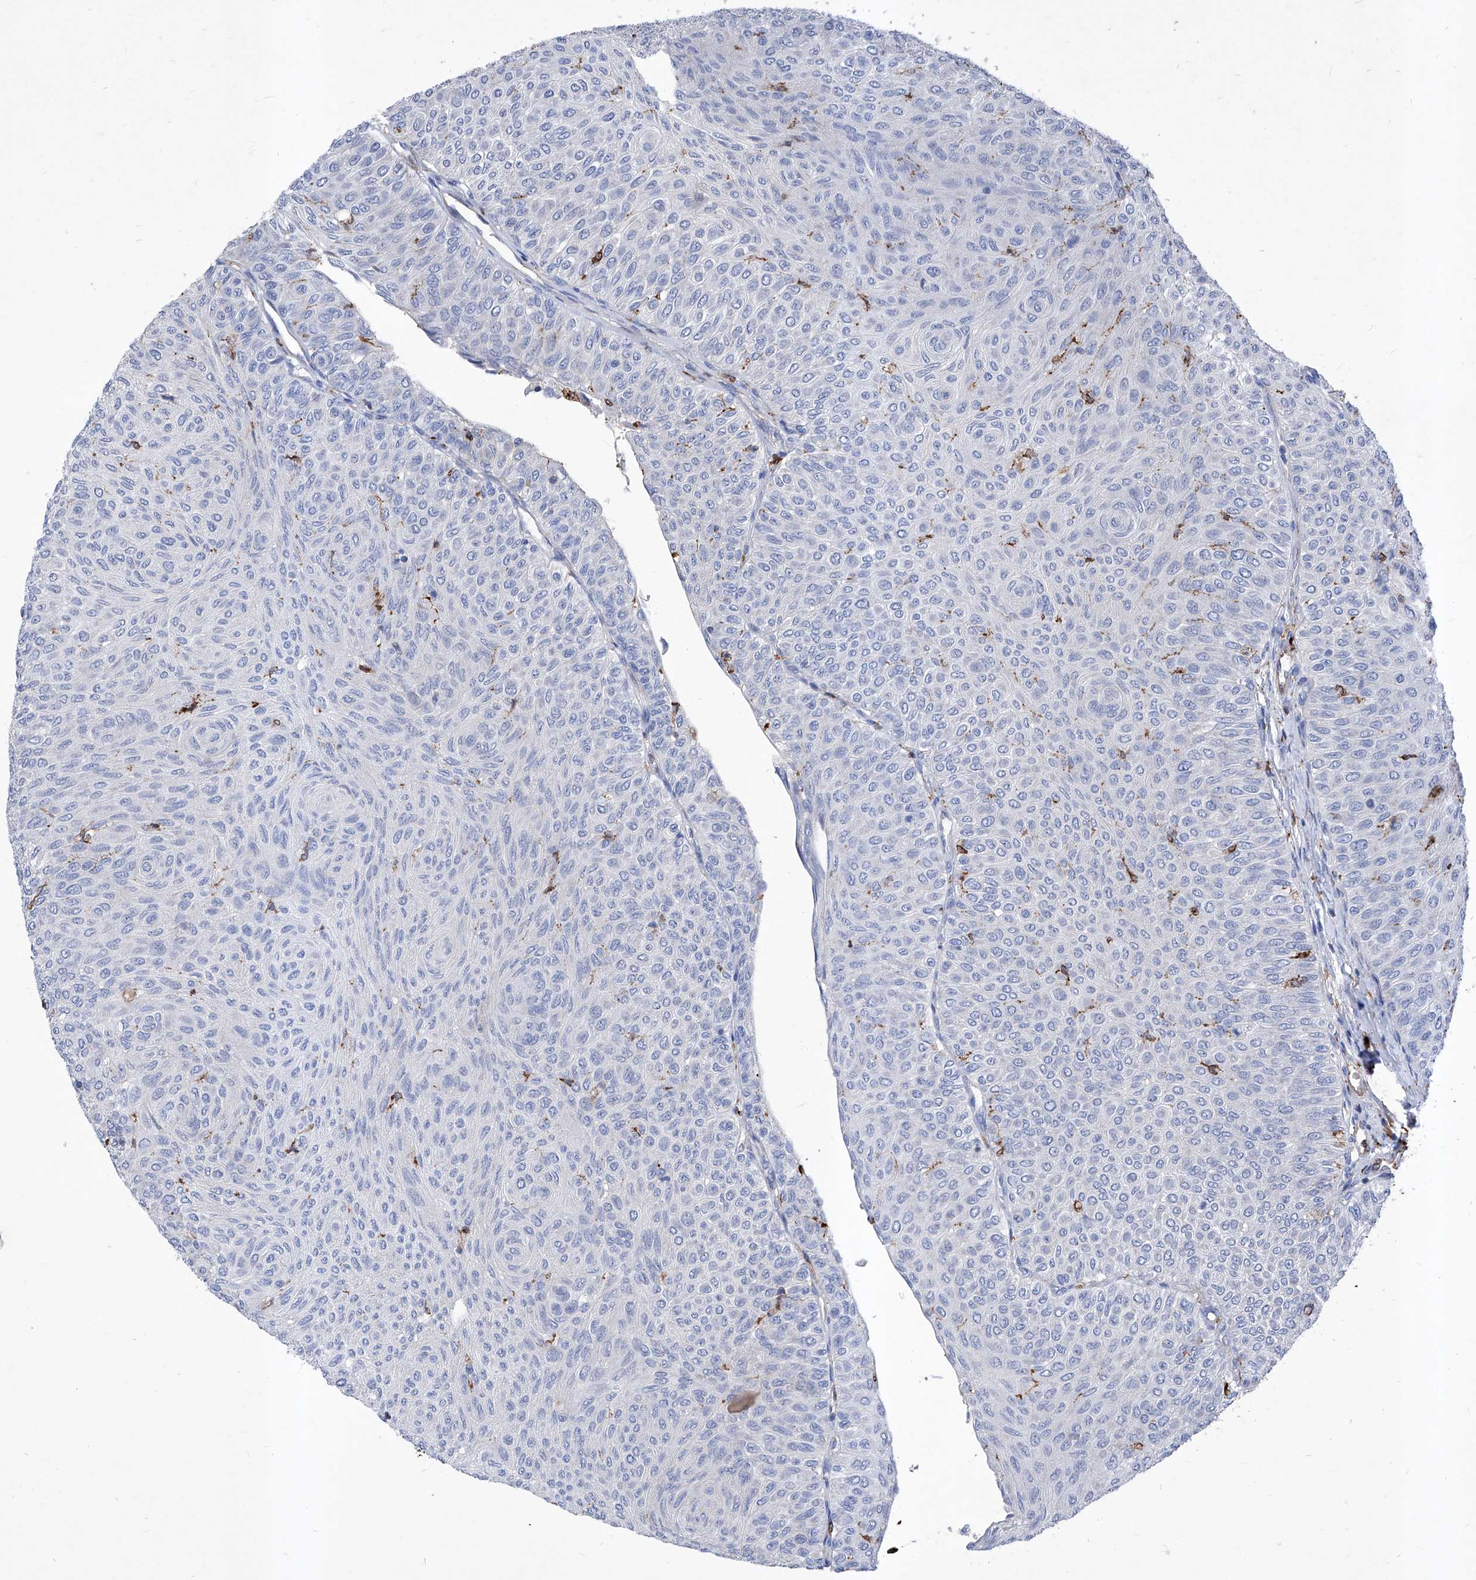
{"staining": {"intensity": "negative", "quantity": "none", "location": "none"}, "tissue": "urothelial cancer", "cell_type": "Tumor cells", "image_type": "cancer", "snomed": [{"axis": "morphology", "description": "Urothelial carcinoma, Low grade"}, {"axis": "topography", "description": "Urinary bladder"}], "caption": "Immunohistochemical staining of urothelial cancer shows no significant expression in tumor cells.", "gene": "UBOX5", "patient": {"sex": "male", "age": 78}}